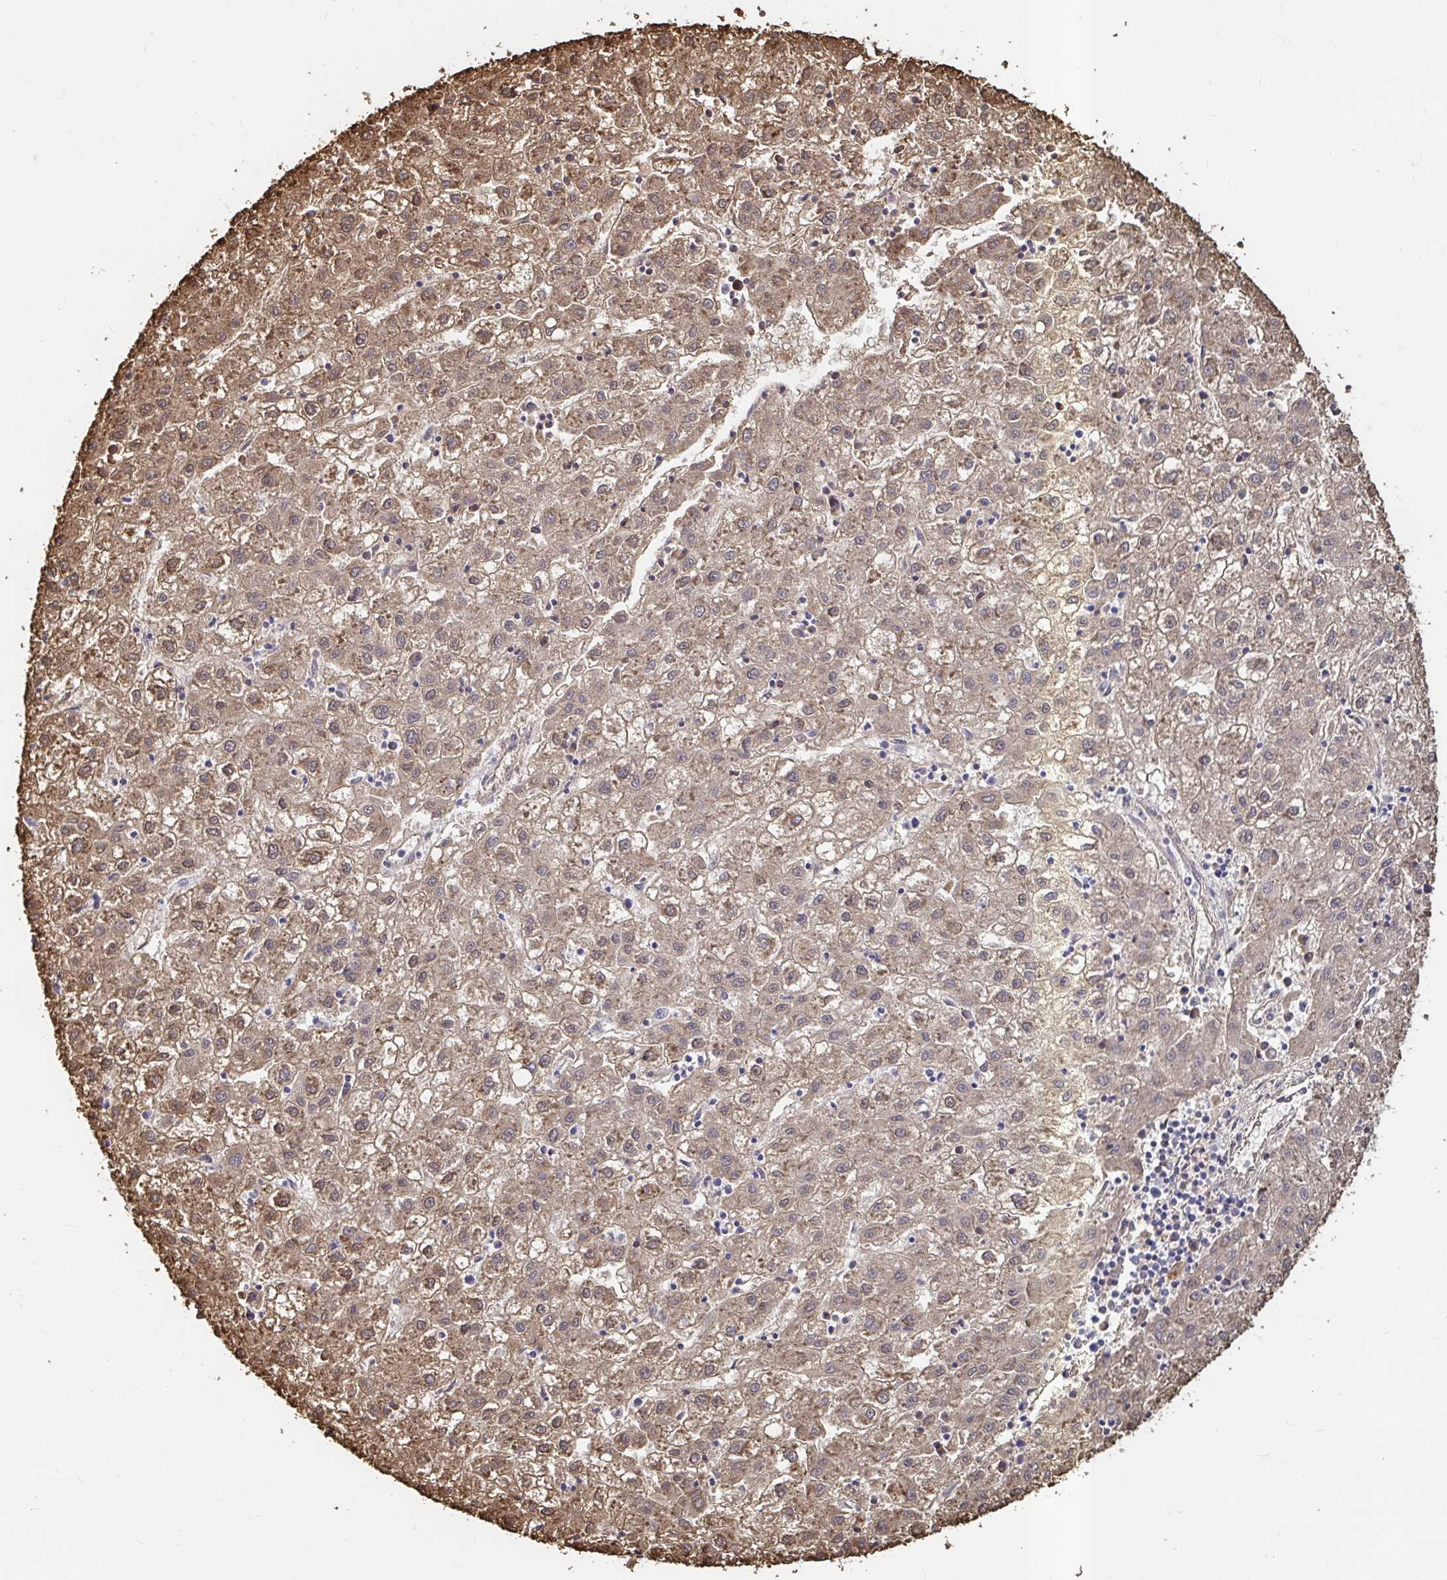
{"staining": {"intensity": "weak", "quantity": "25%-75%", "location": "cytoplasmic/membranous"}, "tissue": "liver cancer", "cell_type": "Tumor cells", "image_type": "cancer", "snomed": [{"axis": "morphology", "description": "Carcinoma, Hepatocellular, NOS"}, {"axis": "topography", "description": "Liver"}], "caption": "A low amount of weak cytoplasmic/membranous expression is identified in about 25%-75% of tumor cells in liver cancer (hepatocellular carcinoma) tissue.", "gene": "ADH1A", "patient": {"sex": "male", "age": 72}}